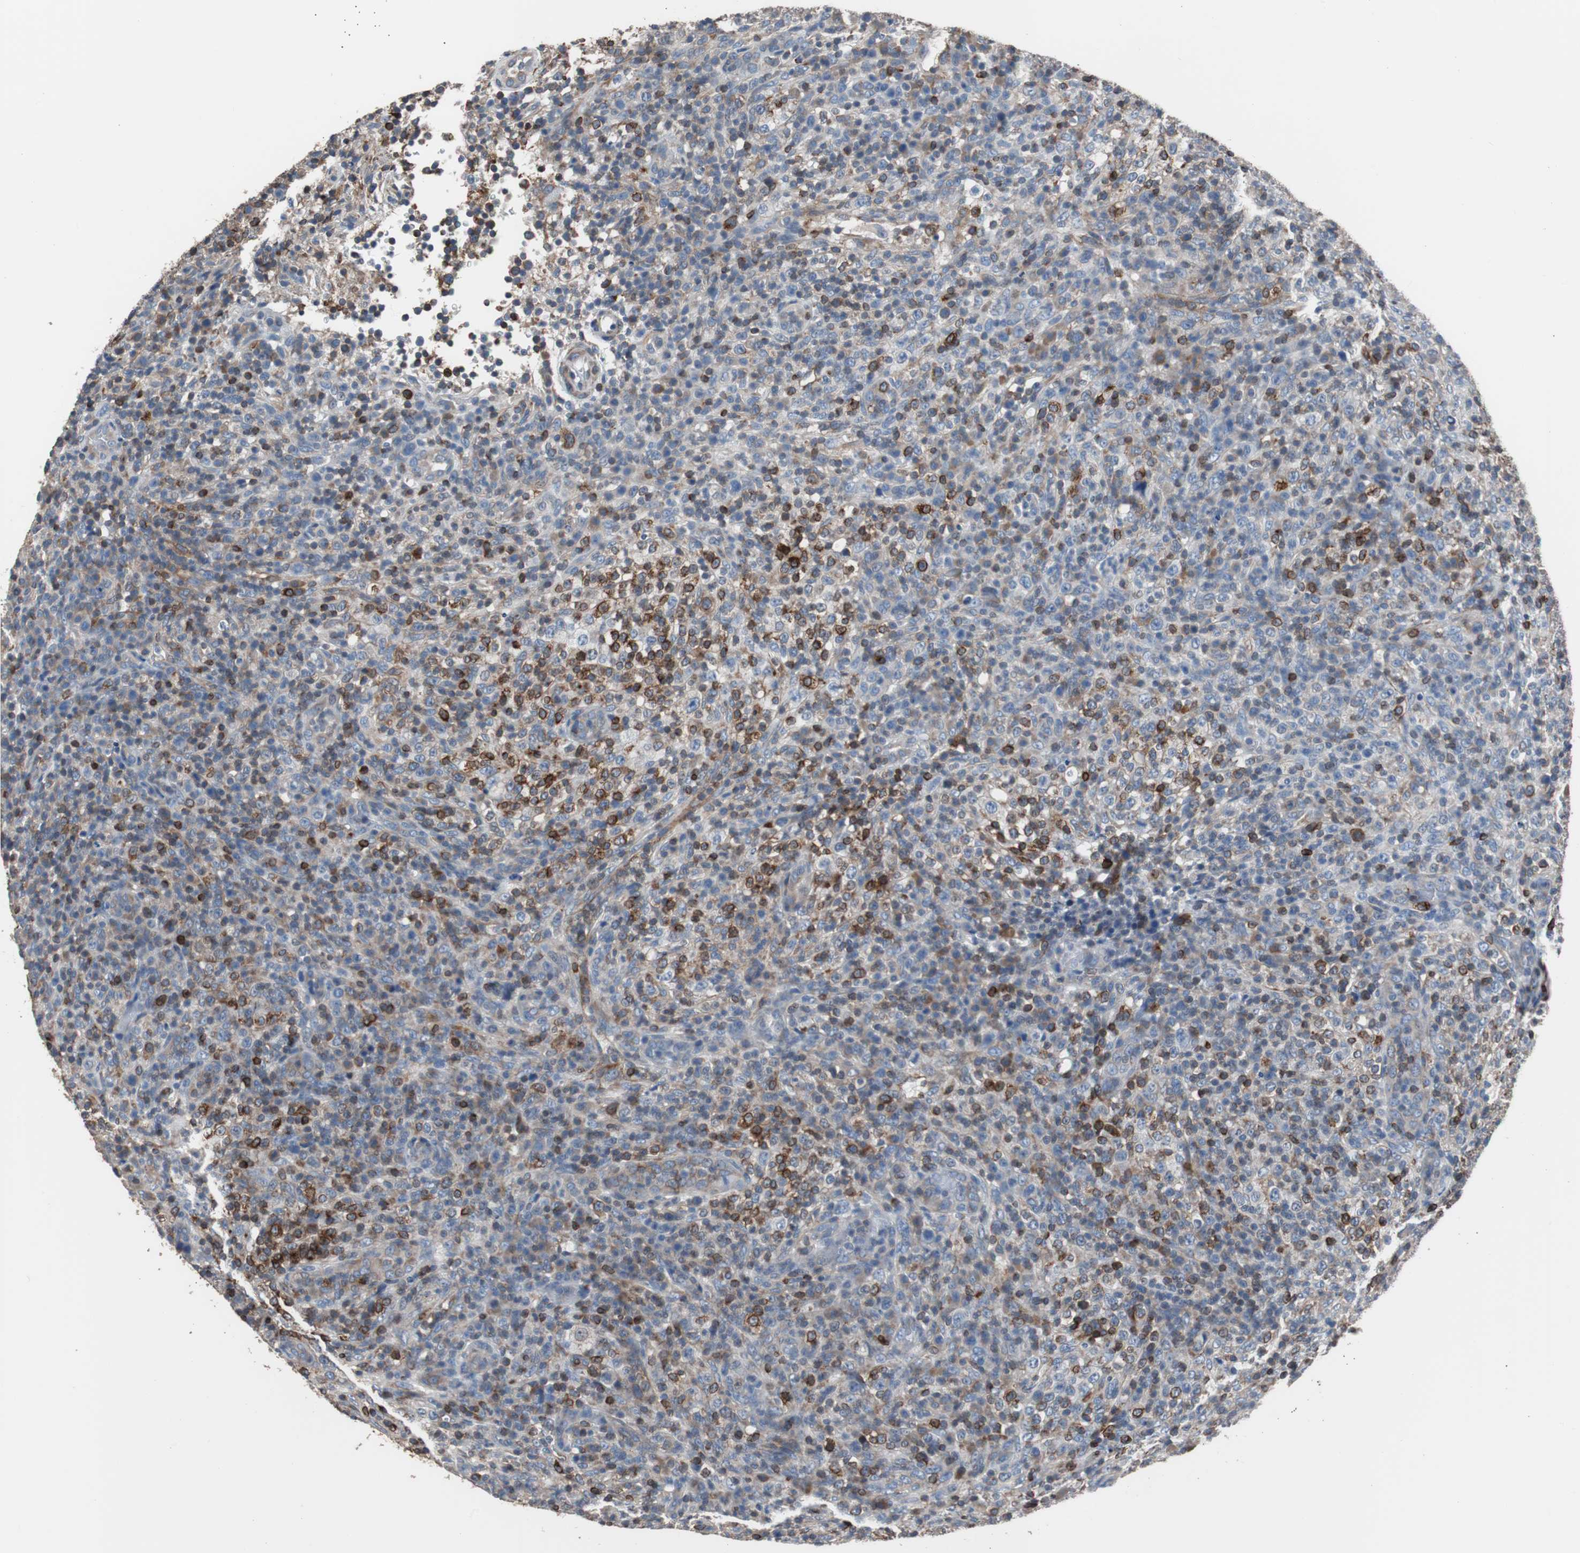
{"staining": {"intensity": "strong", "quantity": "25%-75%", "location": "cytoplasmic/membranous"}, "tissue": "lymphoma", "cell_type": "Tumor cells", "image_type": "cancer", "snomed": [{"axis": "morphology", "description": "Malignant lymphoma, non-Hodgkin's type, High grade"}, {"axis": "topography", "description": "Lymph node"}], "caption": "DAB immunohistochemical staining of human high-grade malignant lymphoma, non-Hodgkin's type reveals strong cytoplasmic/membranous protein positivity in about 25%-75% of tumor cells.", "gene": "PBXIP1", "patient": {"sex": "female", "age": 76}}